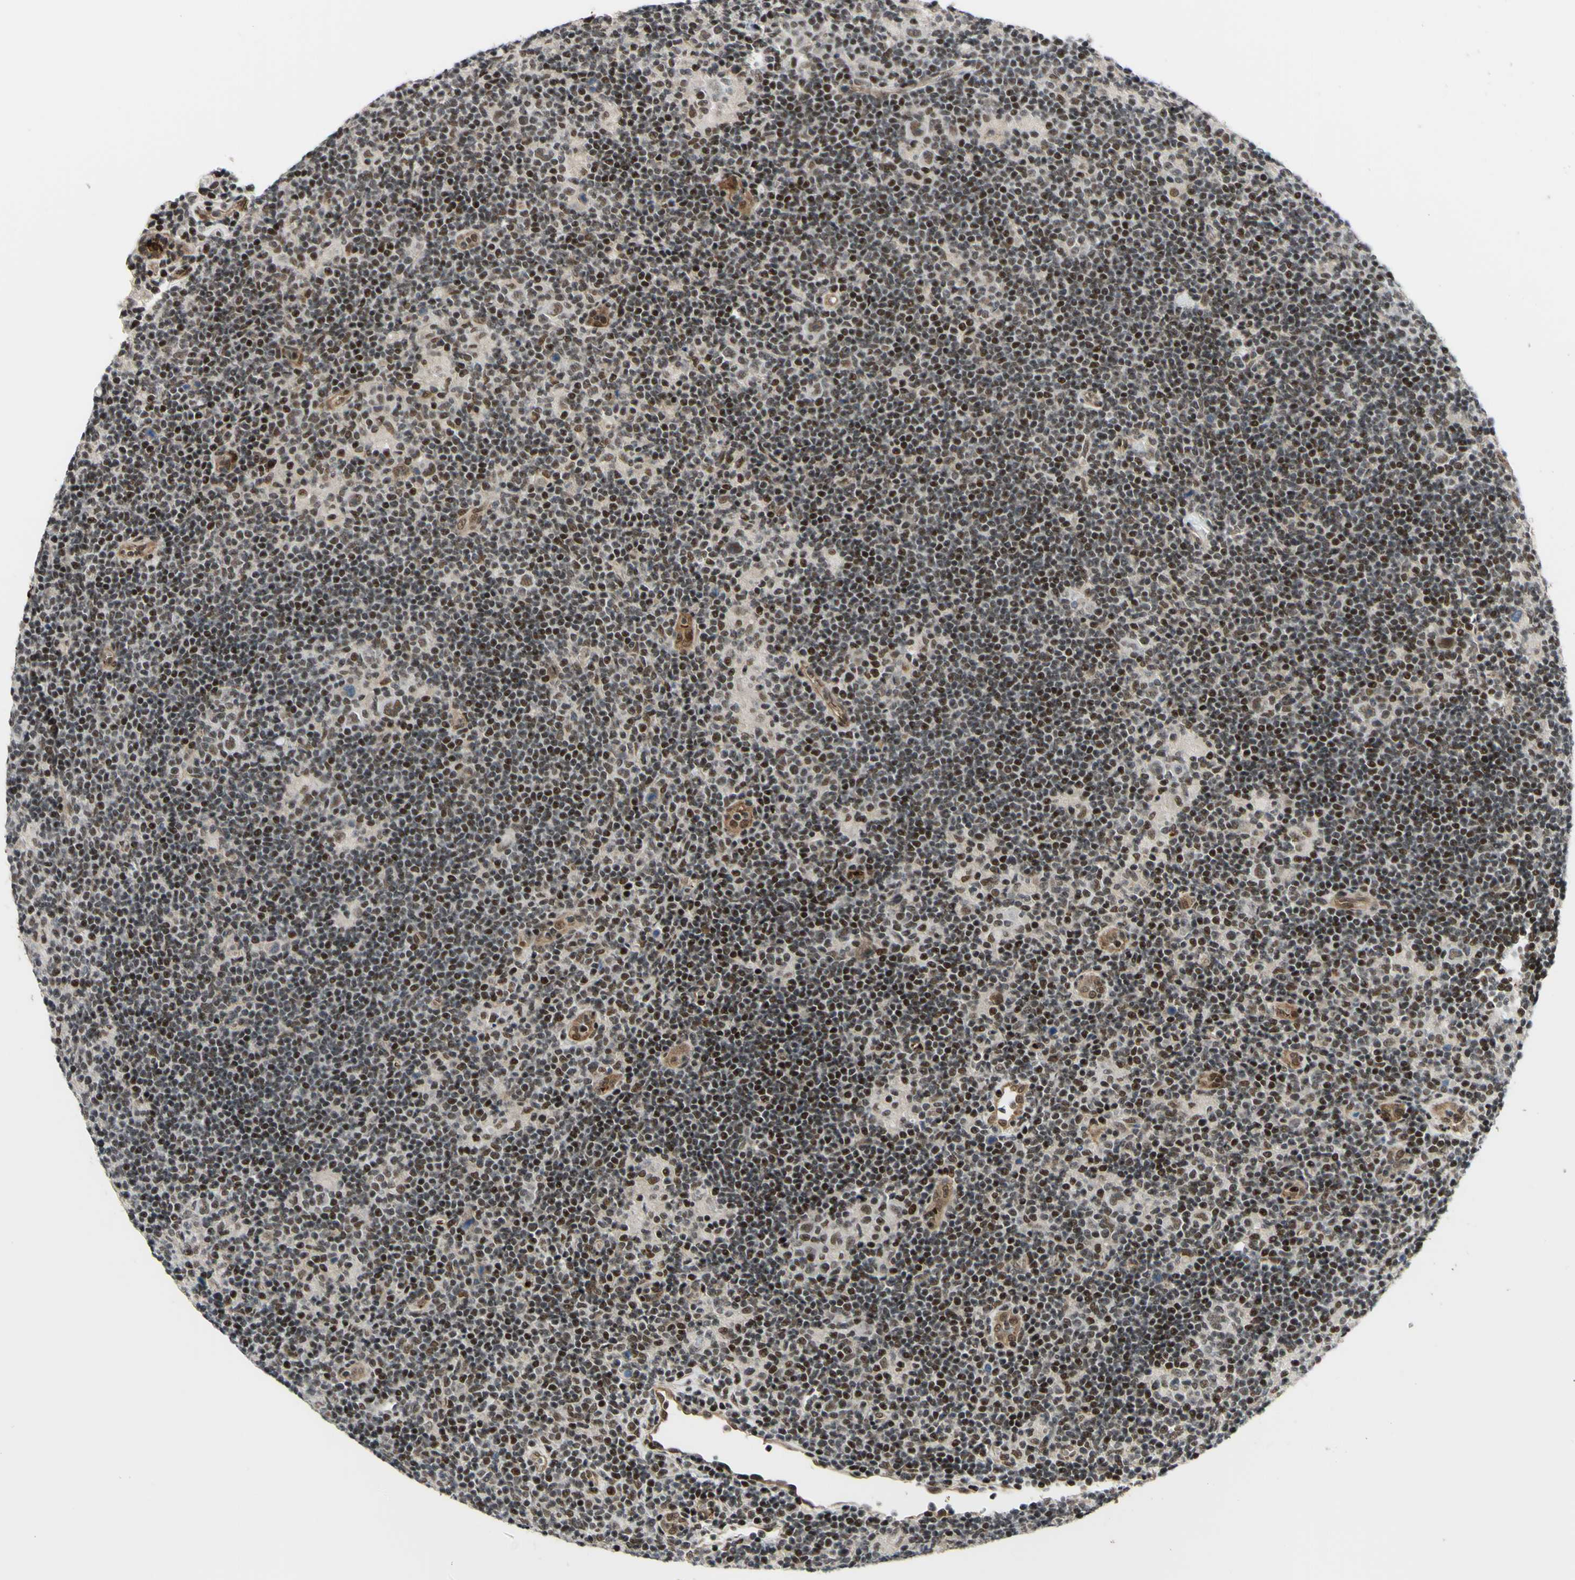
{"staining": {"intensity": "moderate", "quantity": ">75%", "location": "cytoplasmic/membranous,nuclear"}, "tissue": "lymphoma", "cell_type": "Tumor cells", "image_type": "cancer", "snomed": [{"axis": "morphology", "description": "Hodgkin's disease, NOS"}, {"axis": "topography", "description": "Lymph node"}], "caption": "Immunohistochemical staining of human Hodgkin's disease displays medium levels of moderate cytoplasmic/membranous and nuclear expression in about >75% of tumor cells.", "gene": "THAP12", "patient": {"sex": "female", "age": 57}}